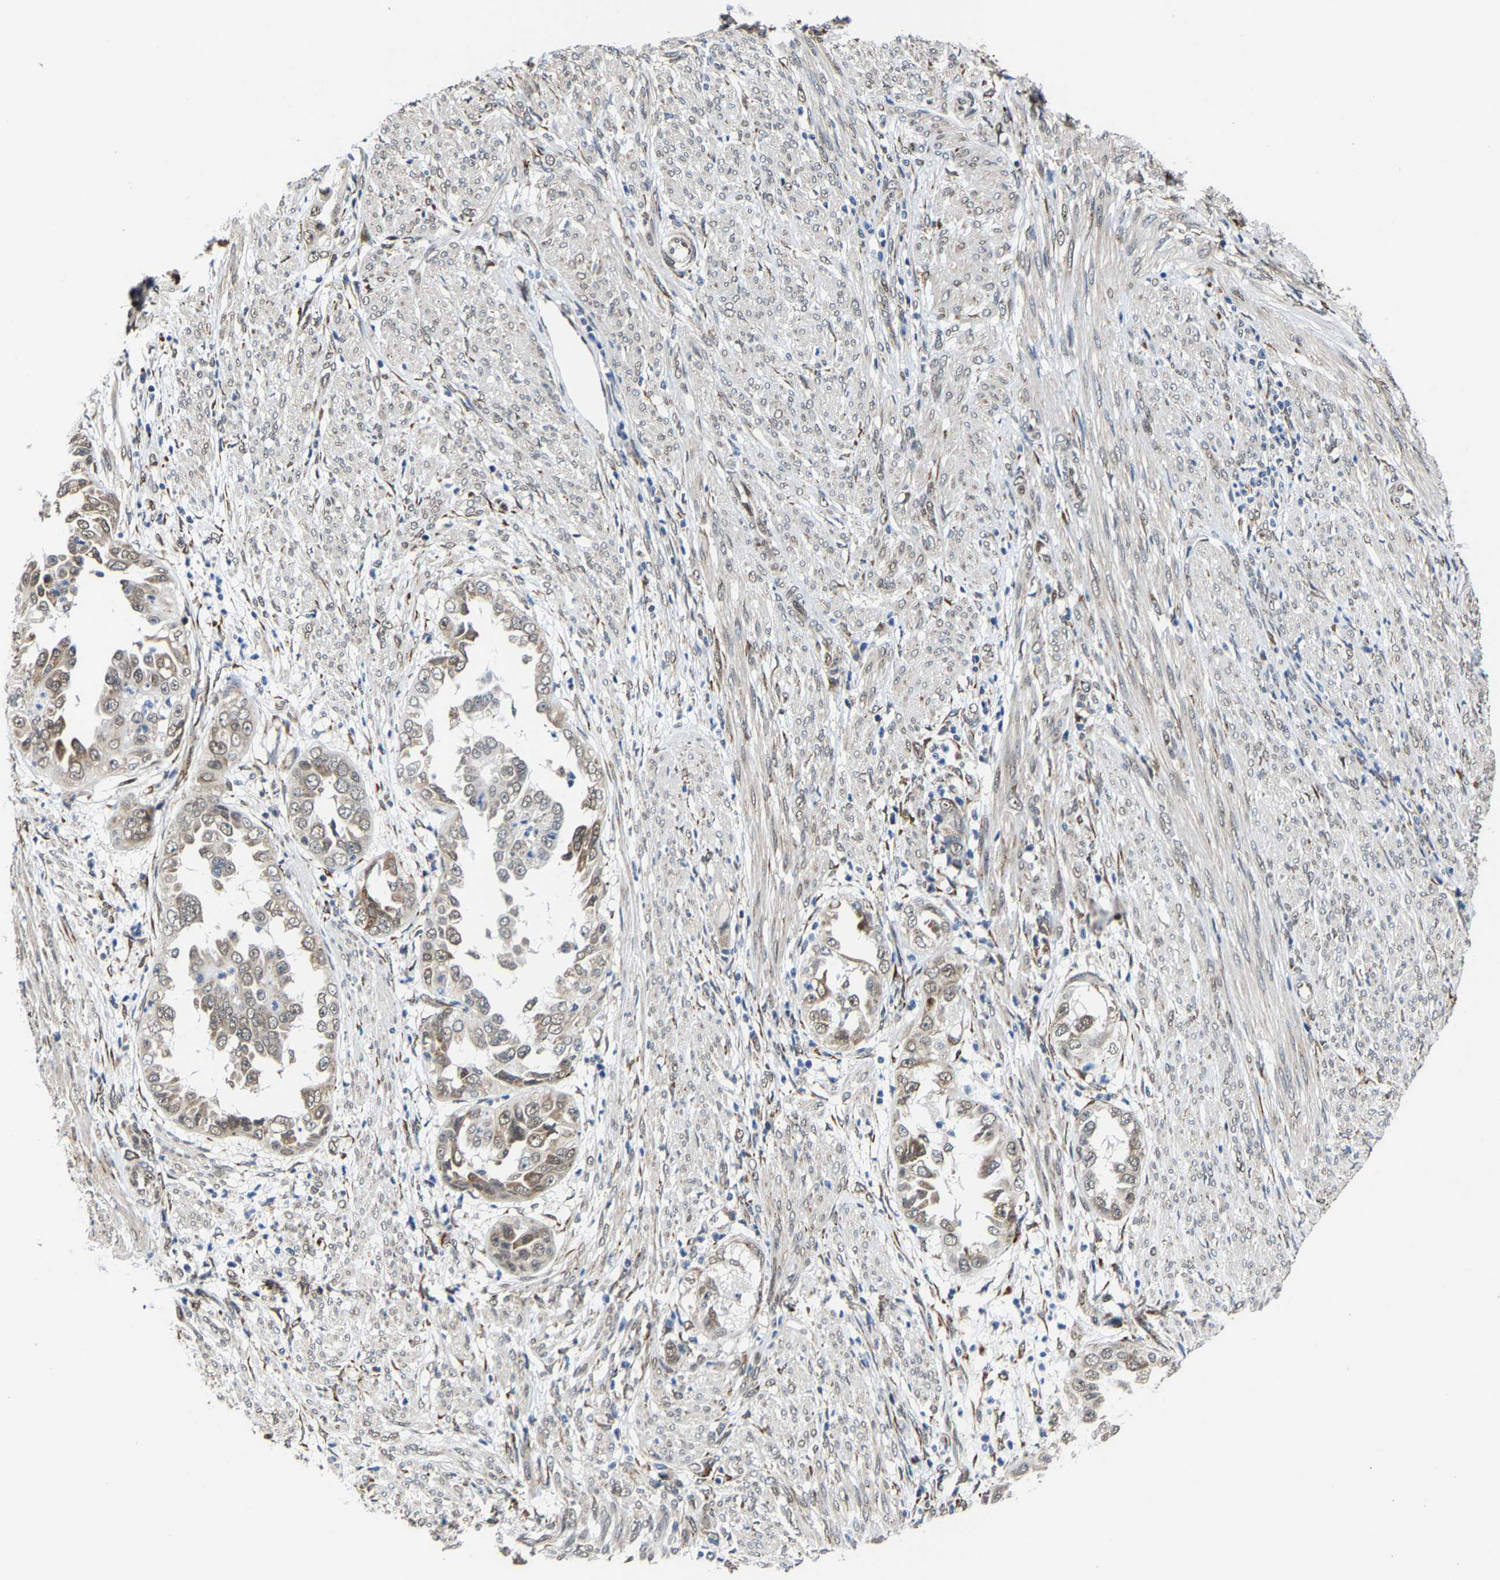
{"staining": {"intensity": "weak", "quantity": "25%-75%", "location": "nuclear"}, "tissue": "endometrial cancer", "cell_type": "Tumor cells", "image_type": "cancer", "snomed": [{"axis": "morphology", "description": "Adenocarcinoma, NOS"}, {"axis": "topography", "description": "Endometrium"}], "caption": "This is a histology image of IHC staining of endometrial adenocarcinoma, which shows weak expression in the nuclear of tumor cells.", "gene": "METTL1", "patient": {"sex": "female", "age": 85}}